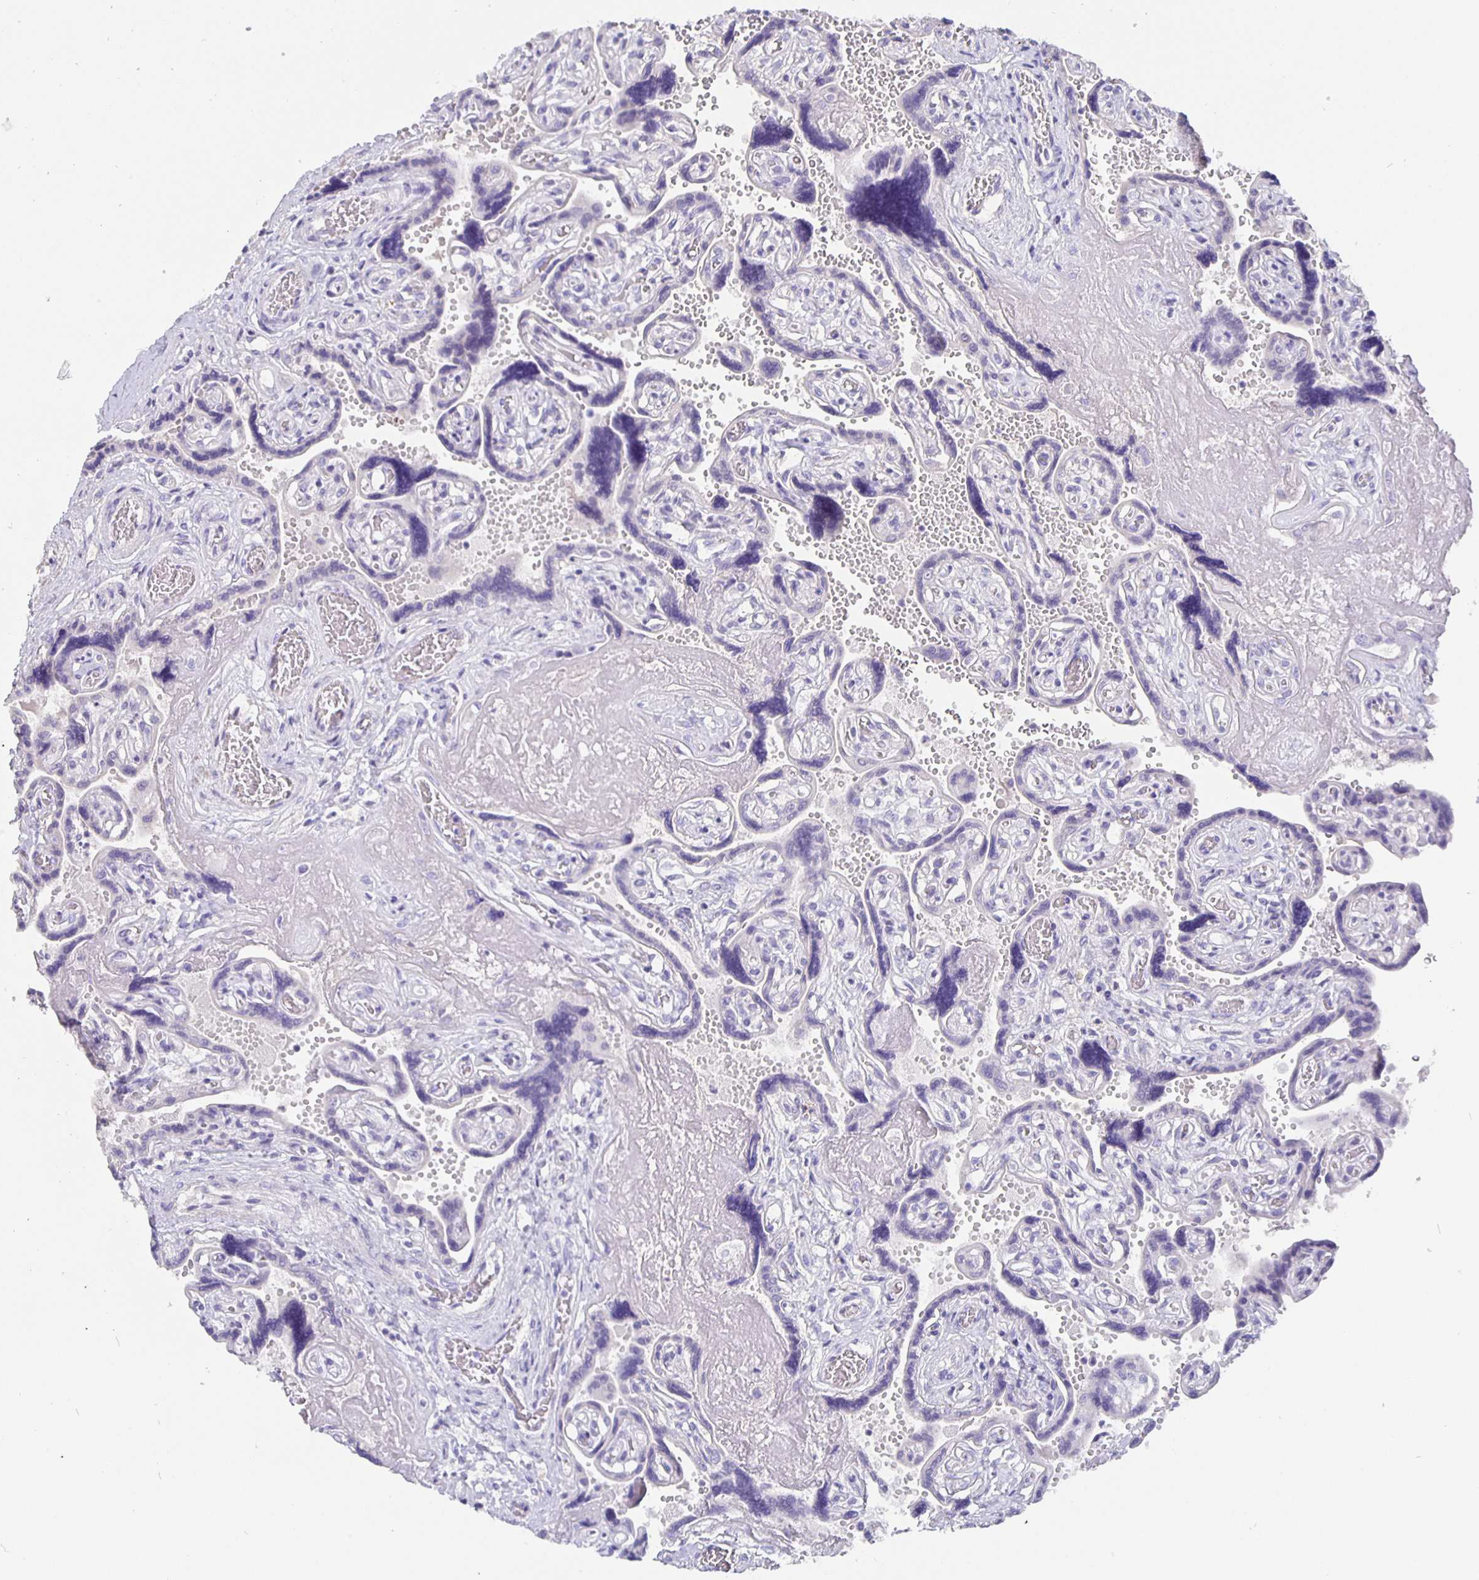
{"staining": {"intensity": "negative", "quantity": "none", "location": "none"}, "tissue": "placenta", "cell_type": "Decidual cells", "image_type": "normal", "snomed": [{"axis": "morphology", "description": "Normal tissue, NOS"}, {"axis": "topography", "description": "Placenta"}], "caption": "The photomicrograph displays no significant staining in decidual cells of placenta.", "gene": "CFAP74", "patient": {"sex": "female", "age": 32}}